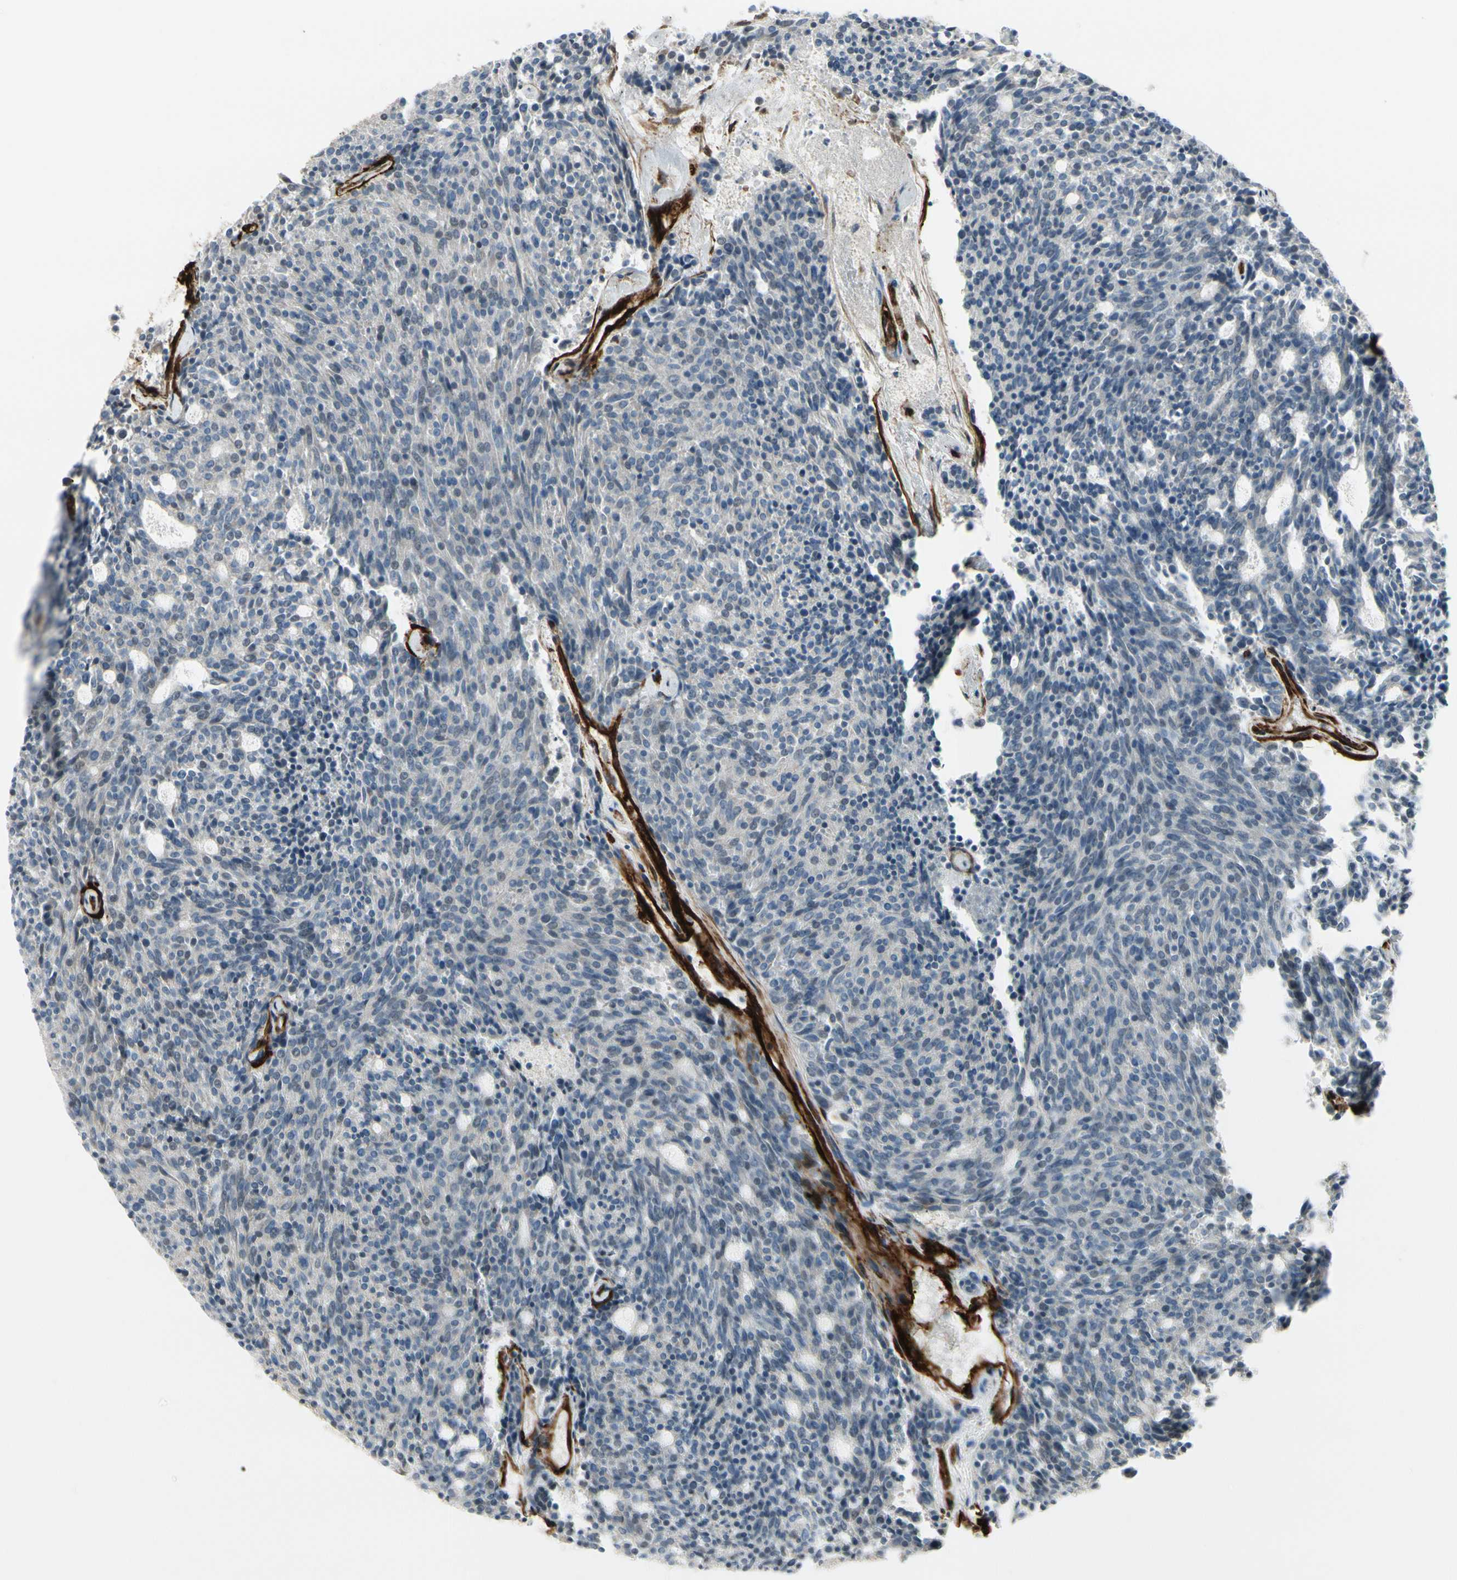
{"staining": {"intensity": "negative", "quantity": "none", "location": "none"}, "tissue": "carcinoid", "cell_type": "Tumor cells", "image_type": "cancer", "snomed": [{"axis": "morphology", "description": "Carcinoid, malignant, NOS"}, {"axis": "topography", "description": "Pancreas"}], "caption": "Immunohistochemical staining of carcinoid exhibits no significant positivity in tumor cells. (DAB IHC with hematoxylin counter stain).", "gene": "MCAM", "patient": {"sex": "female", "age": 54}}